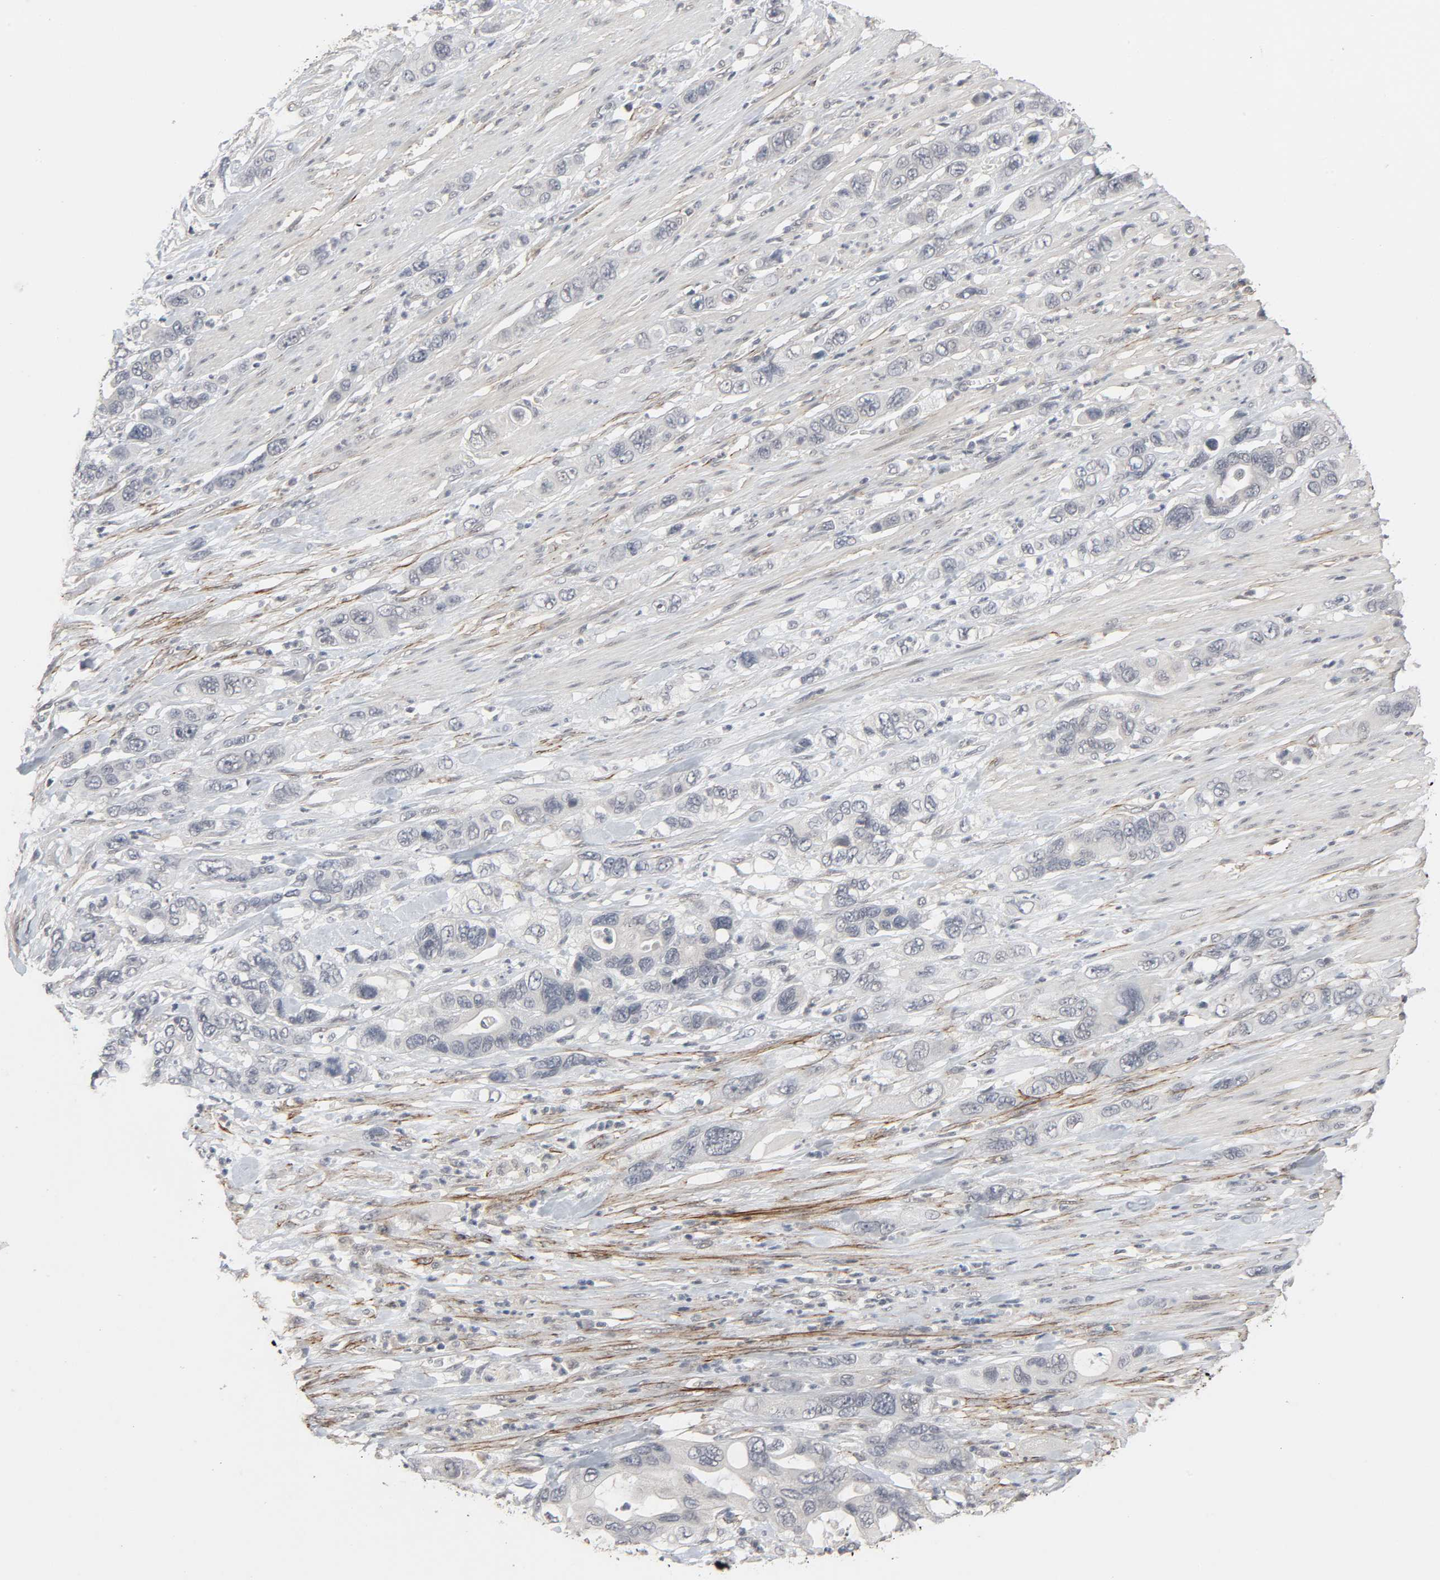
{"staining": {"intensity": "negative", "quantity": "none", "location": "none"}, "tissue": "pancreatic cancer", "cell_type": "Tumor cells", "image_type": "cancer", "snomed": [{"axis": "morphology", "description": "Adenocarcinoma, NOS"}, {"axis": "topography", "description": "Pancreas"}], "caption": "Protein analysis of pancreatic adenocarcinoma displays no significant positivity in tumor cells.", "gene": "ZNF222", "patient": {"sex": "female", "age": 71}}